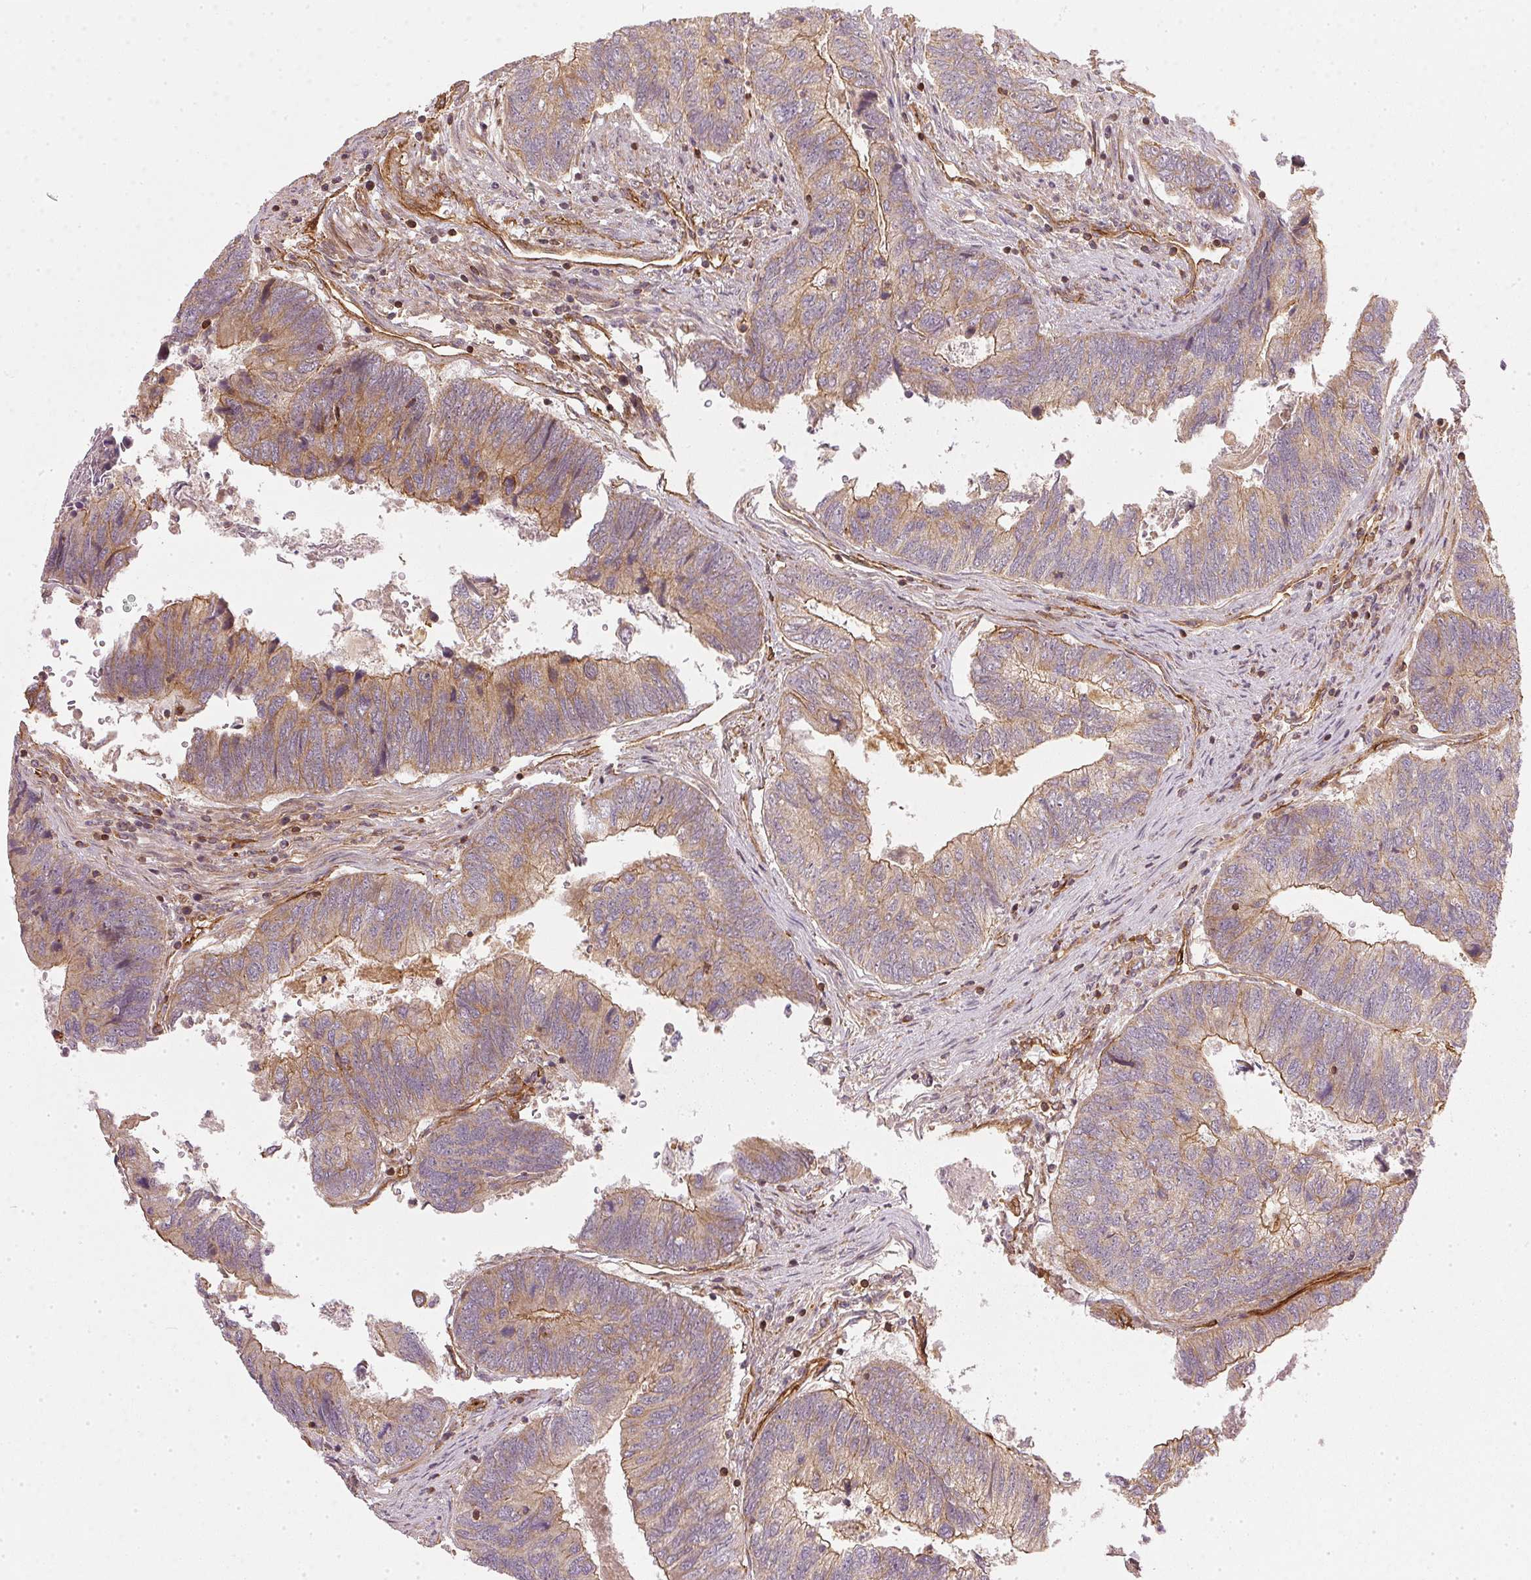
{"staining": {"intensity": "moderate", "quantity": ">75%", "location": "cytoplasmic/membranous"}, "tissue": "colorectal cancer", "cell_type": "Tumor cells", "image_type": "cancer", "snomed": [{"axis": "morphology", "description": "Adenocarcinoma, NOS"}, {"axis": "topography", "description": "Colon"}], "caption": "A brown stain highlights moderate cytoplasmic/membranous positivity of a protein in human colorectal cancer tumor cells.", "gene": "NADK2", "patient": {"sex": "female", "age": 67}}